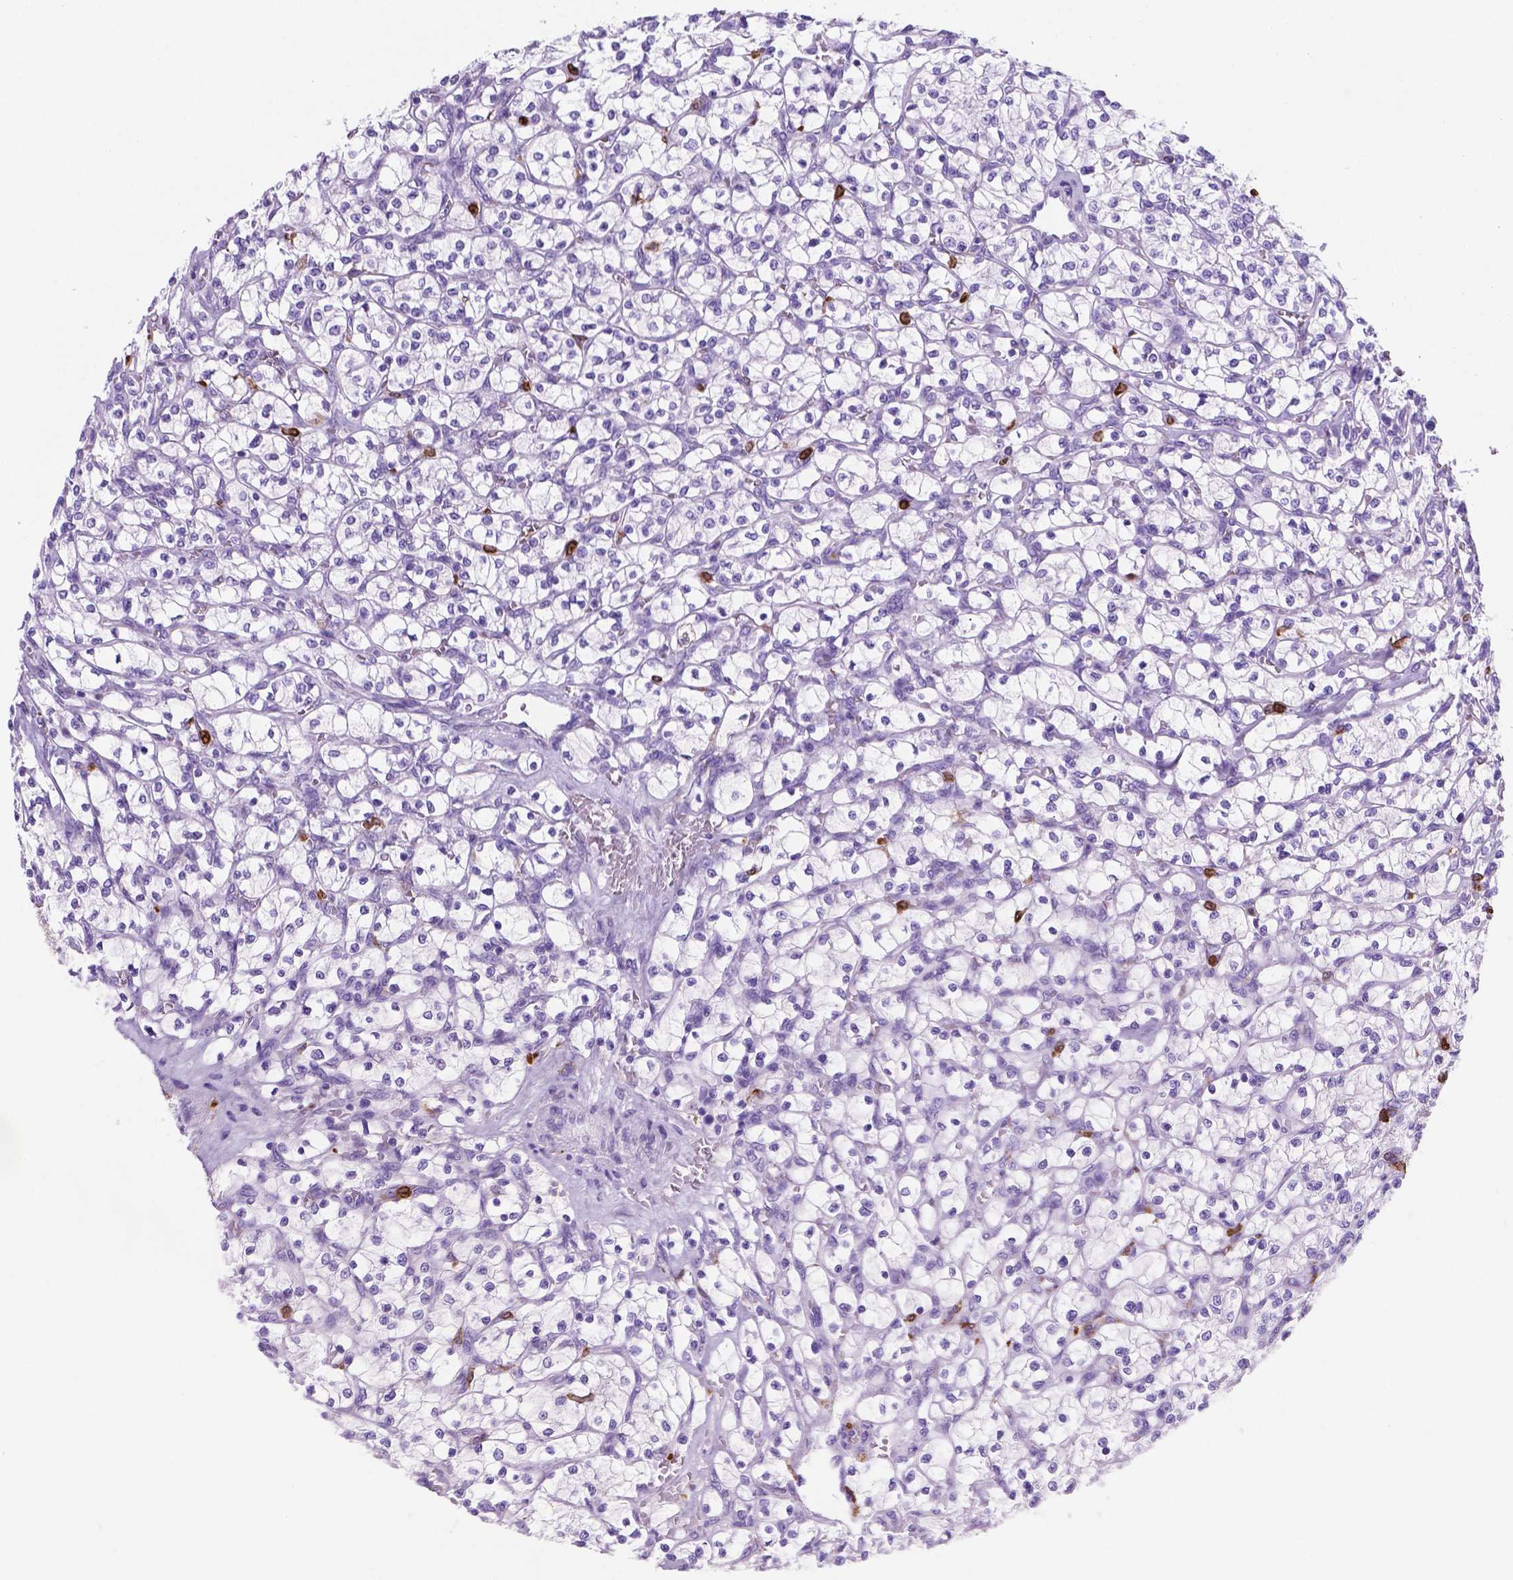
{"staining": {"intensity": "negative", "quantity": "none", "location": "none"}, "tissue": "renal cancer", "cell_type": "Tumor cells", "image_type": "cancer", "snomed": [{"axis": "morphology", "description": "Adenocarcinoma, NOS"}, {"axis": "topography", "description": "Kidney"}], "caption": "Human adenocarcinoma (renal) stained for a protein using IHC demonstrates no positivity in tumor cells.", "gene": "MACF1", "patient": {"sex": "female", "age": 64}}